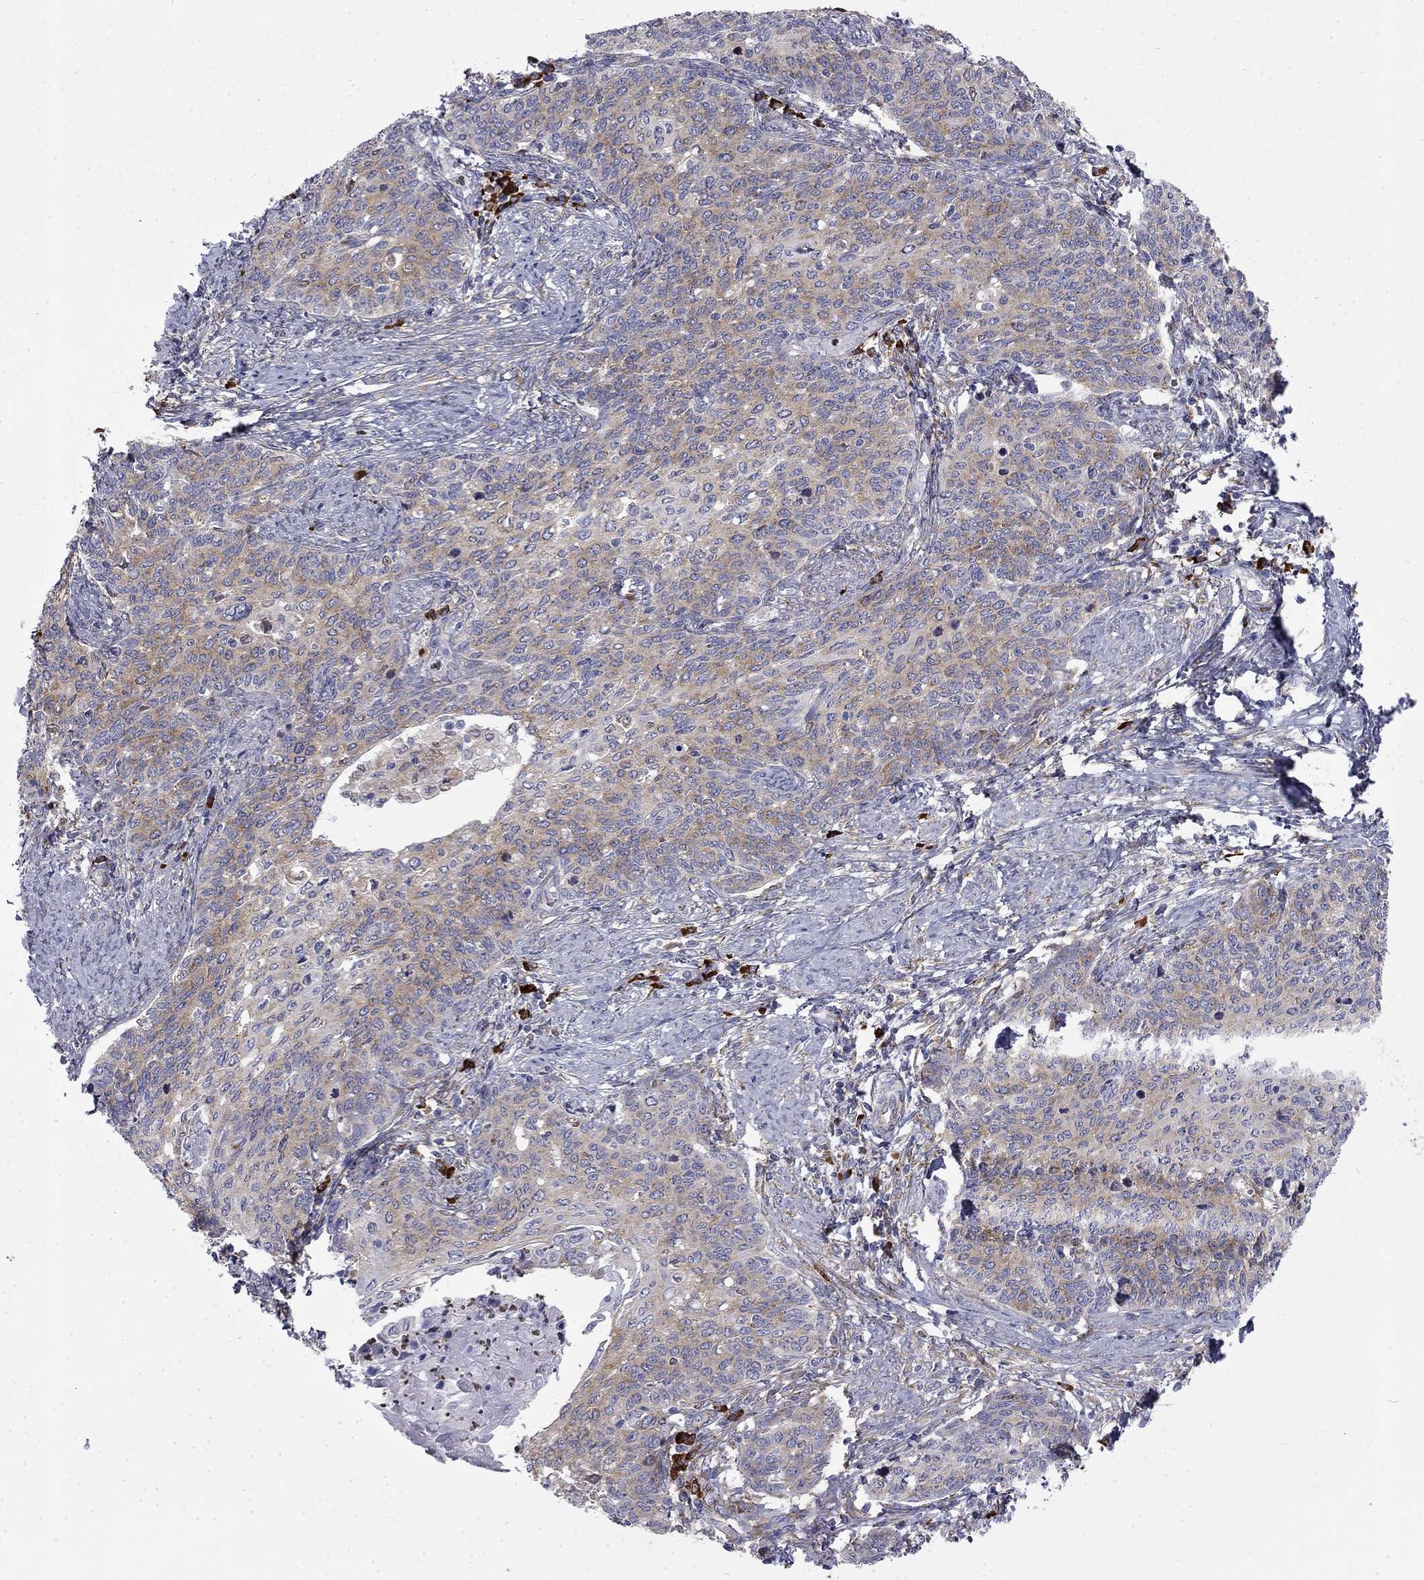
{"staining": {"intensity": "moderate", "quantity": "25%-75%", "location": "cytoplasmic/membranous"}, "tissue": "cervical cancer", "cell_type": "Tumor cells", "image_type": "cancer", "snomed": [{"axis": "morphology", "description": "Normal tissue, NOS"}, {"axis": "morphology", "description": "Squamous cell carcinoma, NOS"}, {"axis": "topography", "description": "Cervix"}], "caption": "IHC of human cervical cancer shows medium levels of moderate cytoplasmic/membranous positivity in about 25%-75% of tumor cells.", "gene": "PABPC4", "patient": {"sex": "female", "age": 39}}